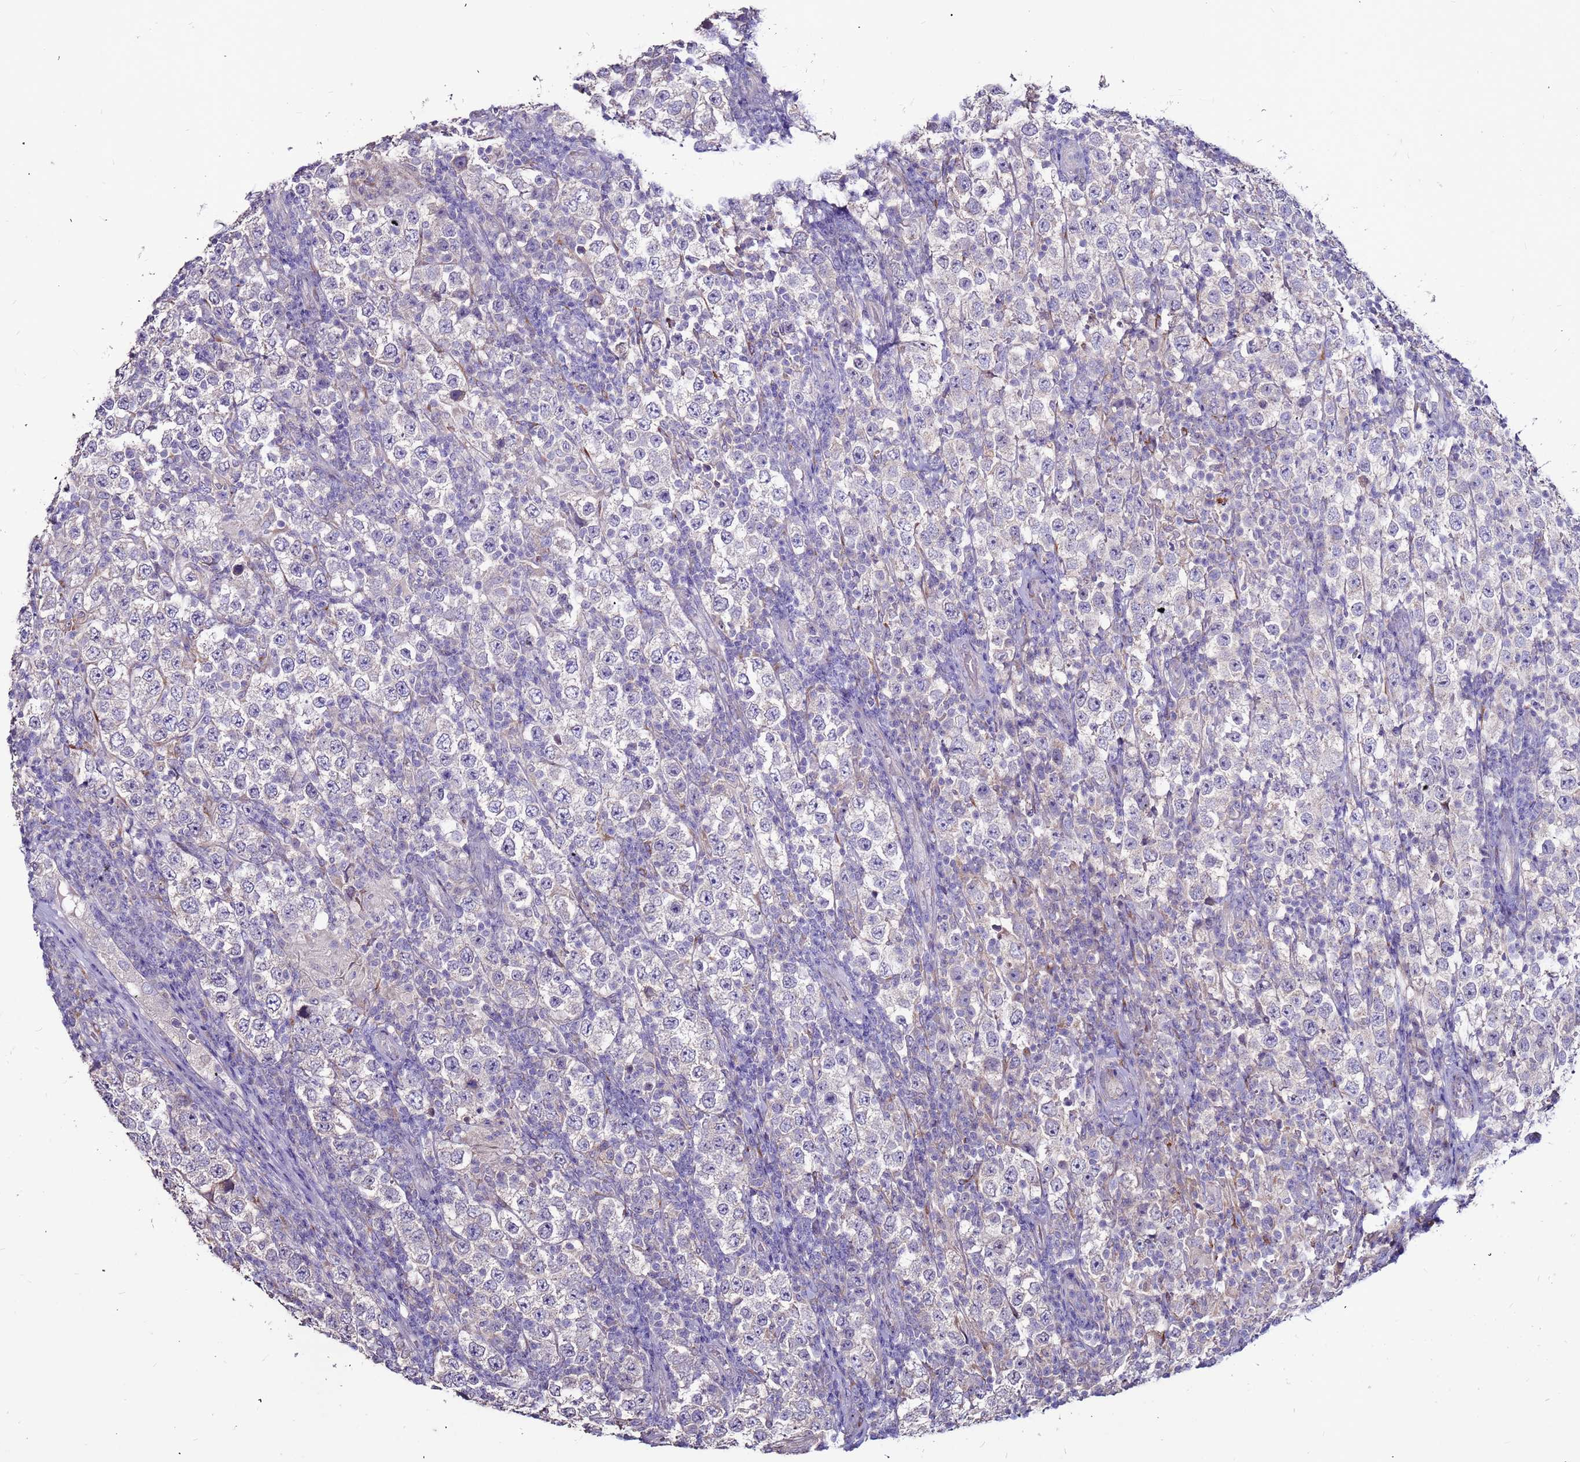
{"staining": {"intensity": "negative", "quantity": "none", "location": "none"}, "tissue": "testis cancer", "cell_type": "Tumor cells", "image_type": "cancer", "snomed": [{"axis": "morphology", "description": "Normal tissue, NOS"}, {"axis": "morphology", "description": "Urothelial carcinoma, High grade"}, {"axis": "morphology", "description": "Seminoma, NOS"}, {"axis": "morphology", "description": "Carcinoma, Embryonal, NOS"}, {"axis": "topography", "description": "Urinary bladder"}, {"axis": "topography", "description": "Testis"}], "caption": "Tumor cells are negative for brown protein staining in embryonal carcinoma (testis).", "gene": "SLC44A3", "patient": {"sex": "male", "age": 41}}